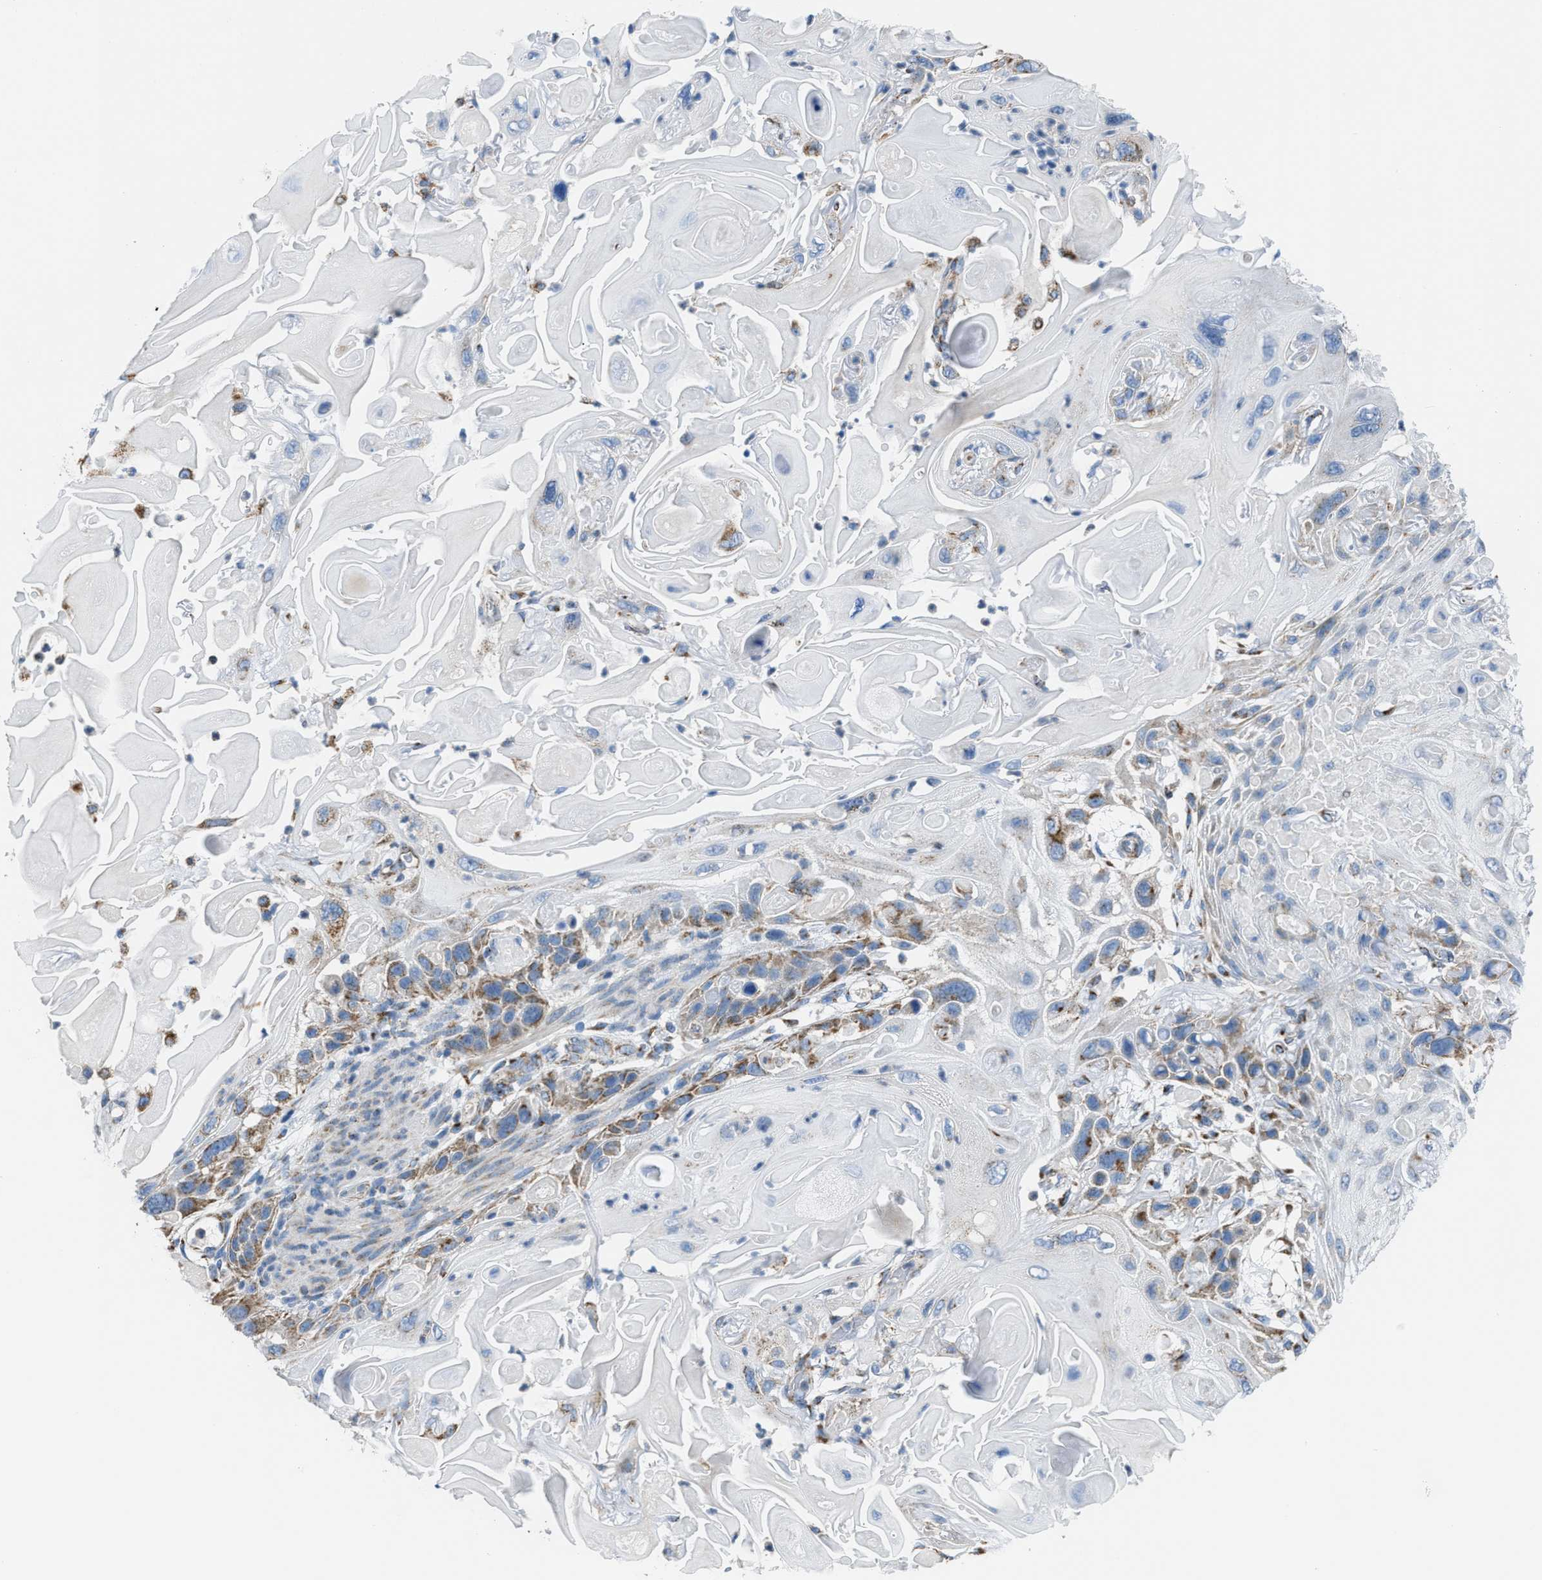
{"staining": {"intensity": "moderate", "quantity": "25%-75%", "location": "cytoplasmic/membranous"}, "tissue": "skin cancer", "cell_type": "Tumor cells", "image_type": "cancer", "snomed": [{"axis": "morphology", "description": "Squamous cell carcinoma, NOS"}, {"axis": "topography", "description": "Skin"}], "caption": "Skin cancer (squamous cell carcinoma) tissue reveals moderate cytoplasmic/membranous staining in approximately 25%-75% of tumor cells, visualized by immunohistochemistry. The staining is performed using DAB brown chromogen to label protein expression. The nuclei are counter-stained blue using hematoxylin.", "gene": "ETFB", "patient": {"sex": "female", "age": 77}}